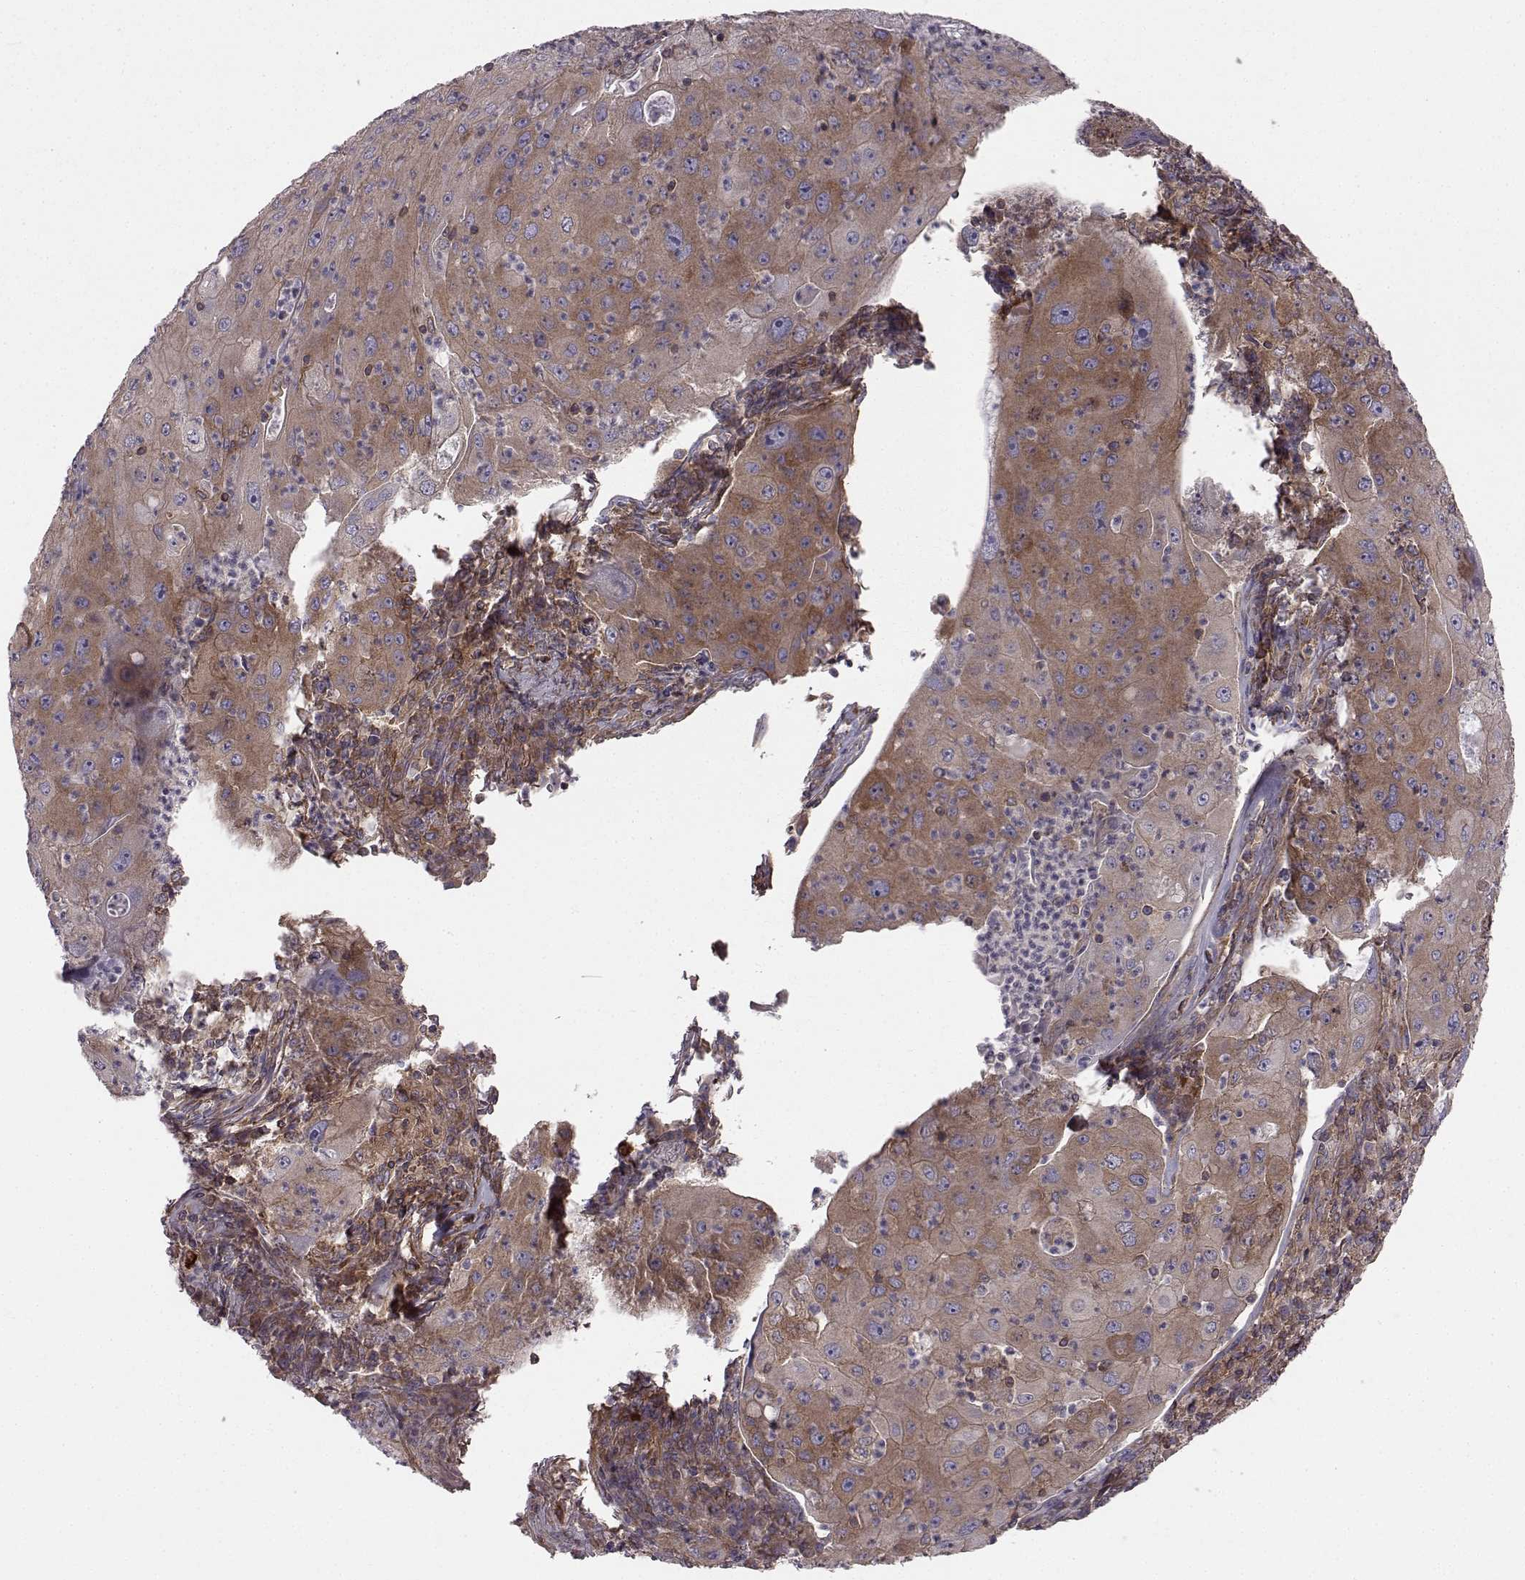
{"staining": {"intensity": "moderate", "quantity": ">75%", "location": "cytoplasmic/membranous"}, "tissue": "lung cancer", "cell_type": "Tumor cells", "image_type": "cancer", "snomed": [{"axis": "morphology", "description": "Squamous cell carcinoma, NOS"}, {"axis": "topography", "description": "Lung"}], "caption": "Approximately >75% of tumor cells in lung cancer exhibit moderate cytoplasmic/membranous protein expression as visualized by brown immunohistochemical staining.", "gene": "RABGAP1", "patient": {"sex": "female", "age": 59}}